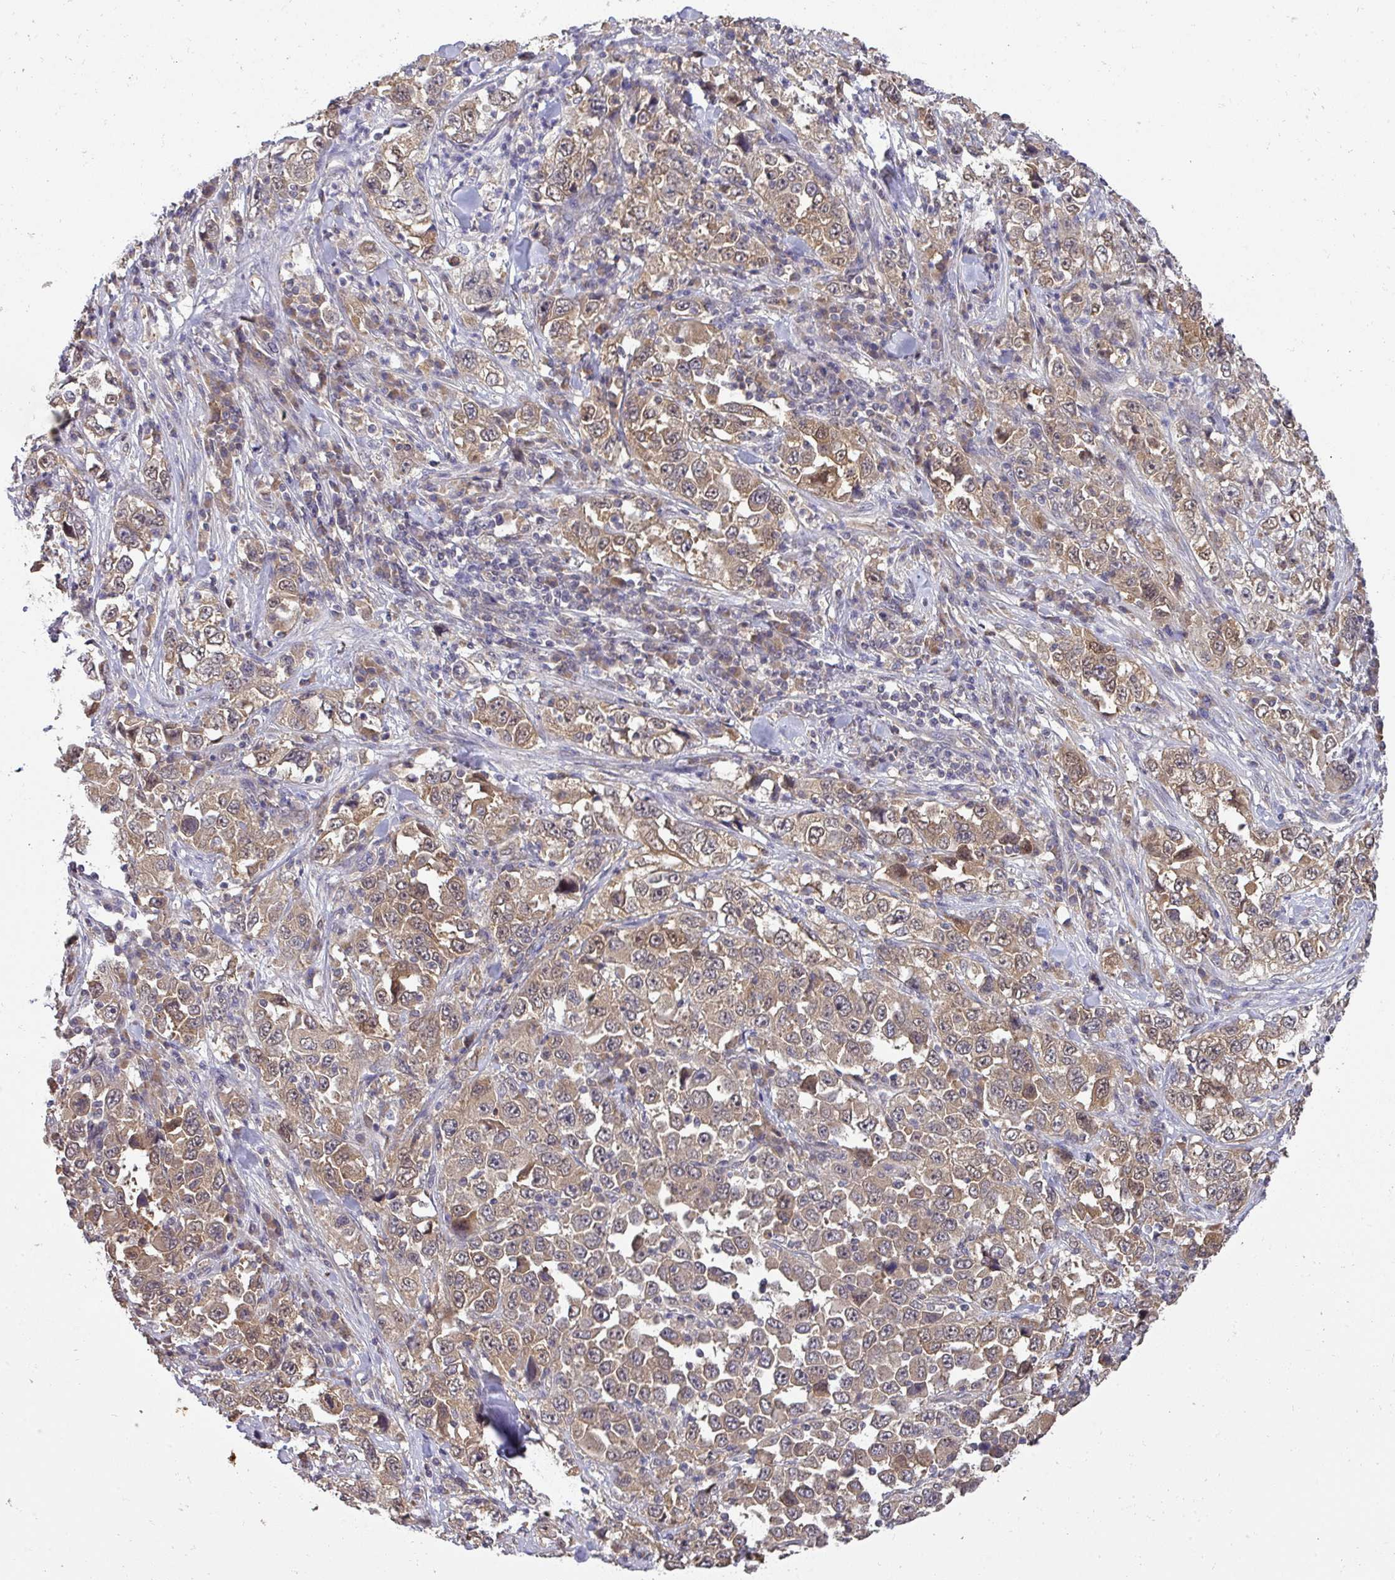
{"staining": {"intensity": "weak", "quantity": ">75%", "location": "cytoplasmic/membranous"}, "tissue": "stomach cancer", "cell_type": "Tumor cells", "image_type": "cancer", "snomed": [{"axis": "morphology", "description": "Normal tissue, NOS"}, {"axis": "morphology", "description": "Adenocarcinoma, NOS"}, {"axis": "topography", "description": "Stomach, upper"}, {"axis": "topography", "description": "Stomach"}], "caption": "Protein staining of stomach cancer (adenocarcinoma) tissue exhibits weak cytoplasmic/membranous staining in about >75% of tumor cells. The staining was performed using DAB (3,3'-diaminobenzidine), with brown indicating positive protein expression. Nuclei are stained blue with hematoxylin.", "gene": "CCDC121", "patient": {"sex": "male", "age": 59}}